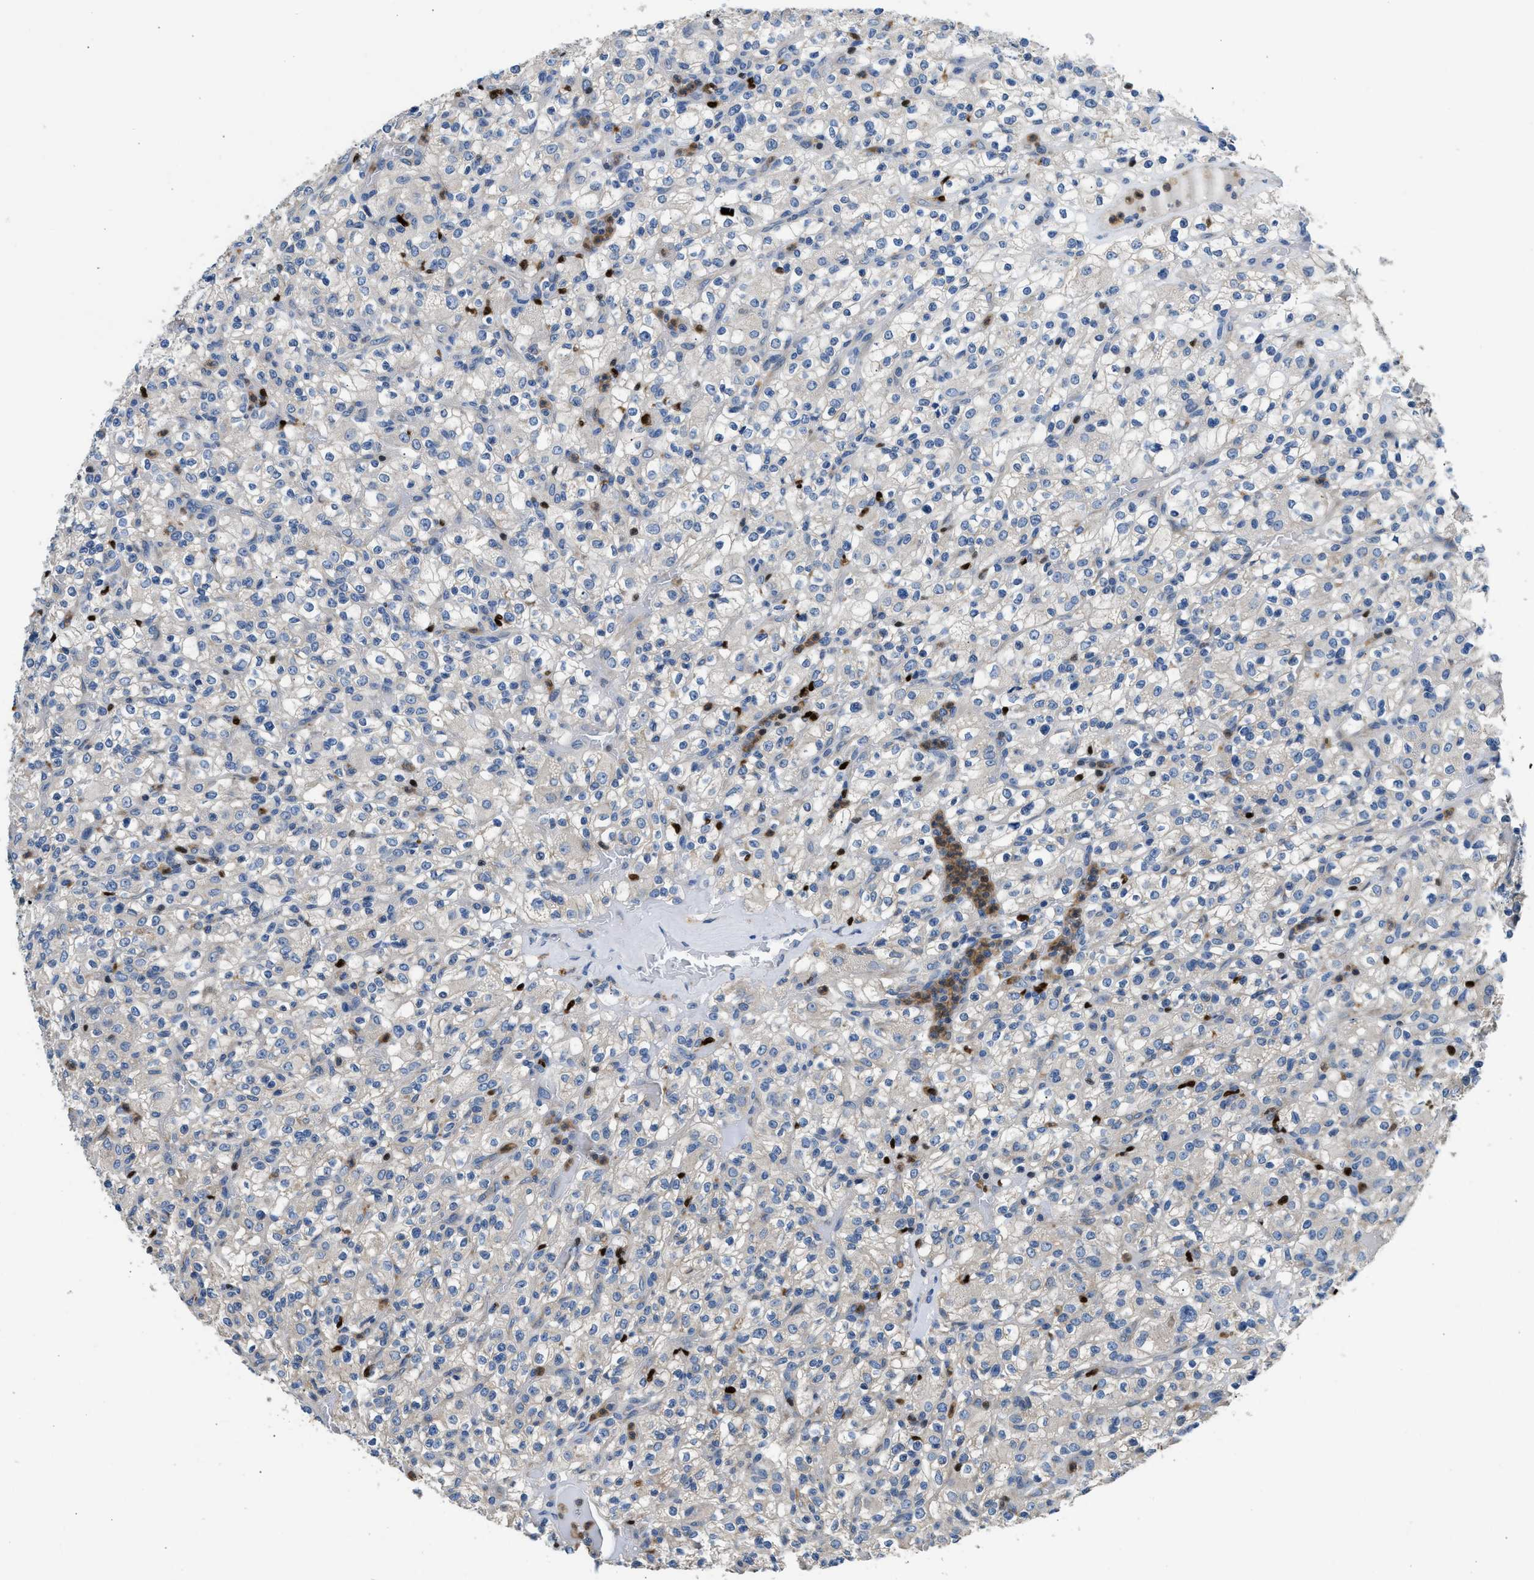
{"staining": {"intensity": "negative", "quantity": "none", "location": "none"}, "tissue": "renal cancer", "cell_type": "Tumor cells", "image_type": "cancer", "snomed": [{"axis": "morphology", "description": "Normal tissue, NOS"}, {"axis": "morphology", "description": "Adenocarcinoma, NOS"}, {"axis": "topography", "description": "Kidney"}], "caption": "An IHC micrograph of renal cancer is shown. There is no staining in tumor cells of renal cancer.", "gene": "TOX", "patient": {"sex": "female", "age": 72}}